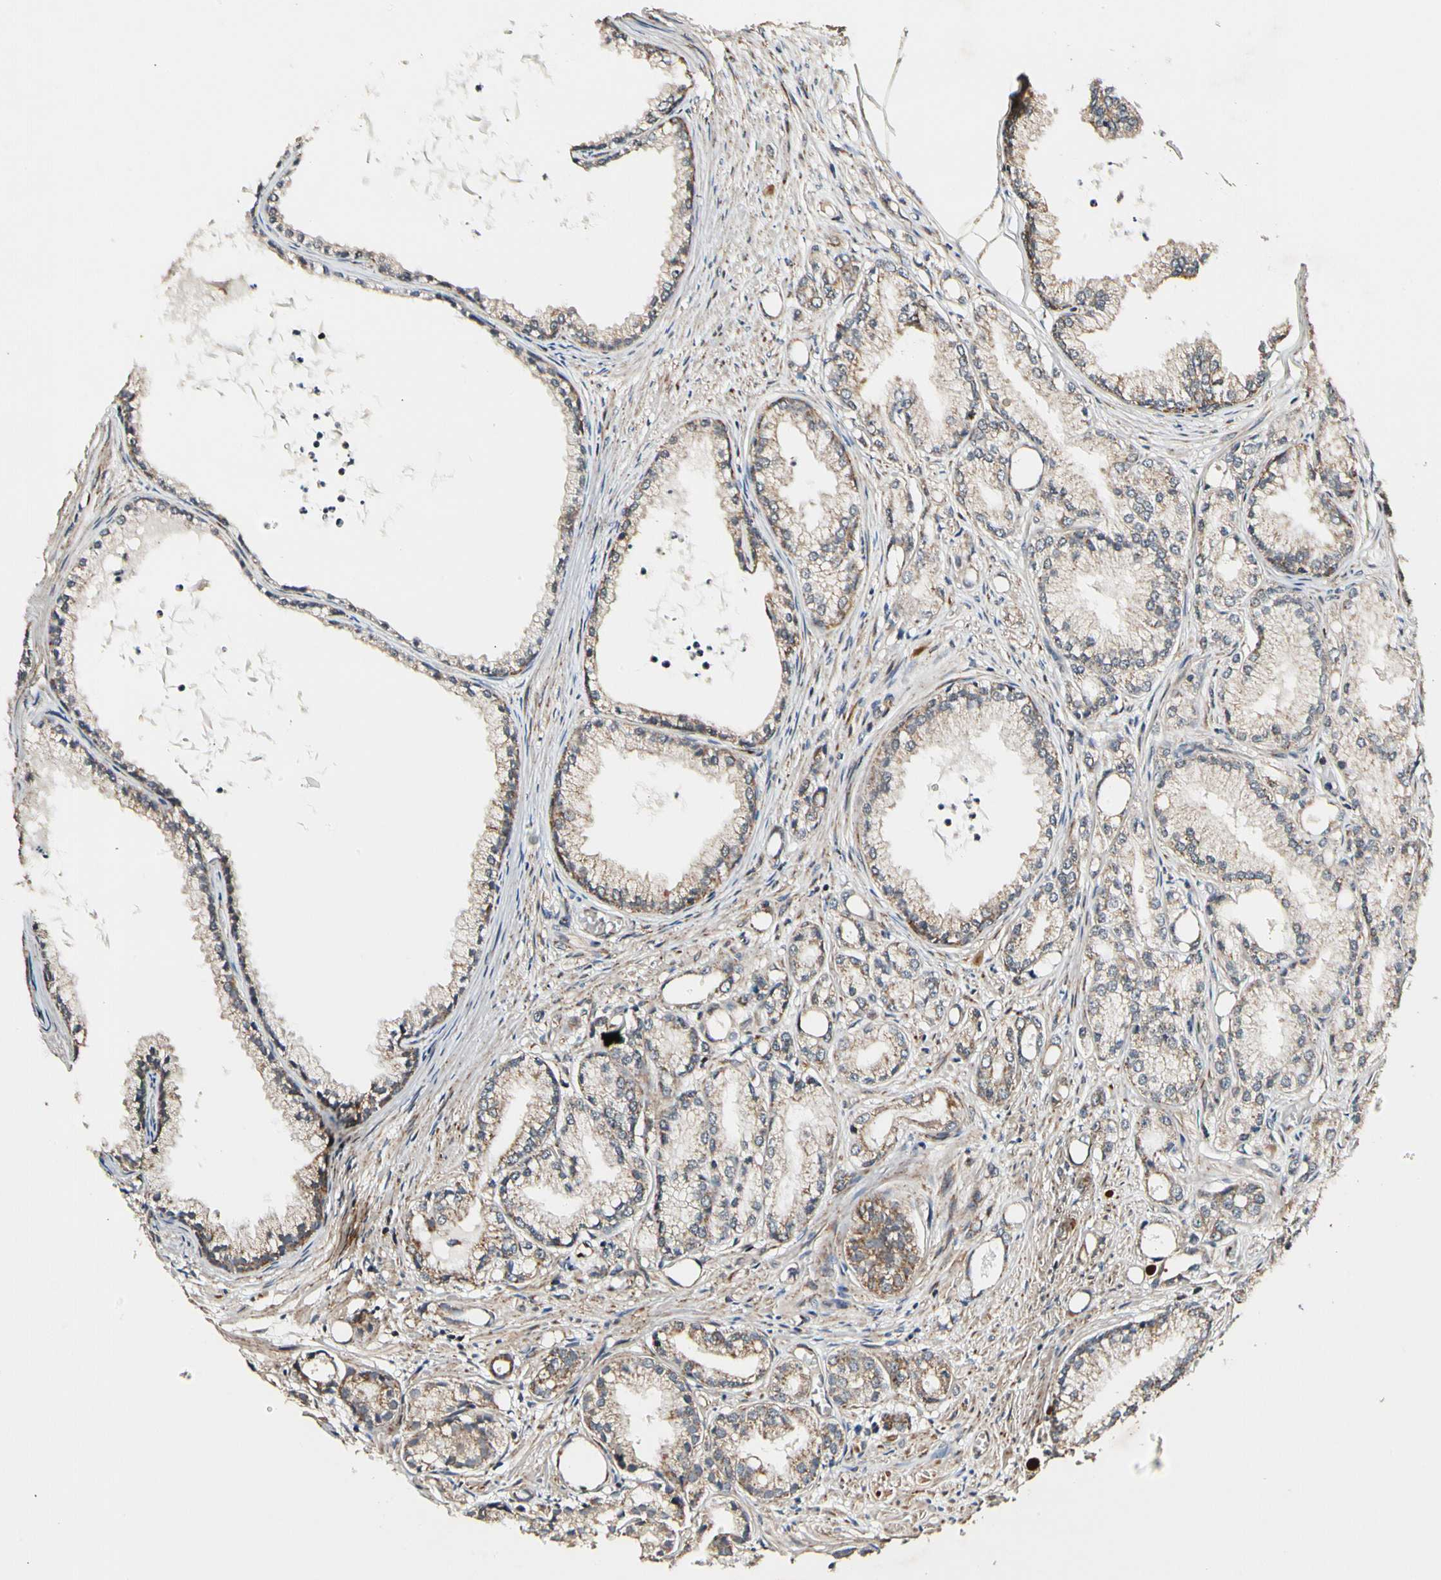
{"staining": {"intensity": "weak", "quantity": "25%-75%", "location": "cytoplasmic/membranous"}, "tissue": "prostate cancer", "cell_type": "Tumor cells", "image_type": "cancer", "snomed": [{"axis": "morphology", "description": "Adenocarcinoma, Low grade"}, {"axis": "topography", "description": "Prostate"}], "caption": "An image of human adenocarcinoma (low-grade) (prostate) stained for a protein shows weak cytoplasmic/membranous brown staining in tumor cells.", "gene": "KHDC4", "patient": {"sex": "male", "age": 72}}